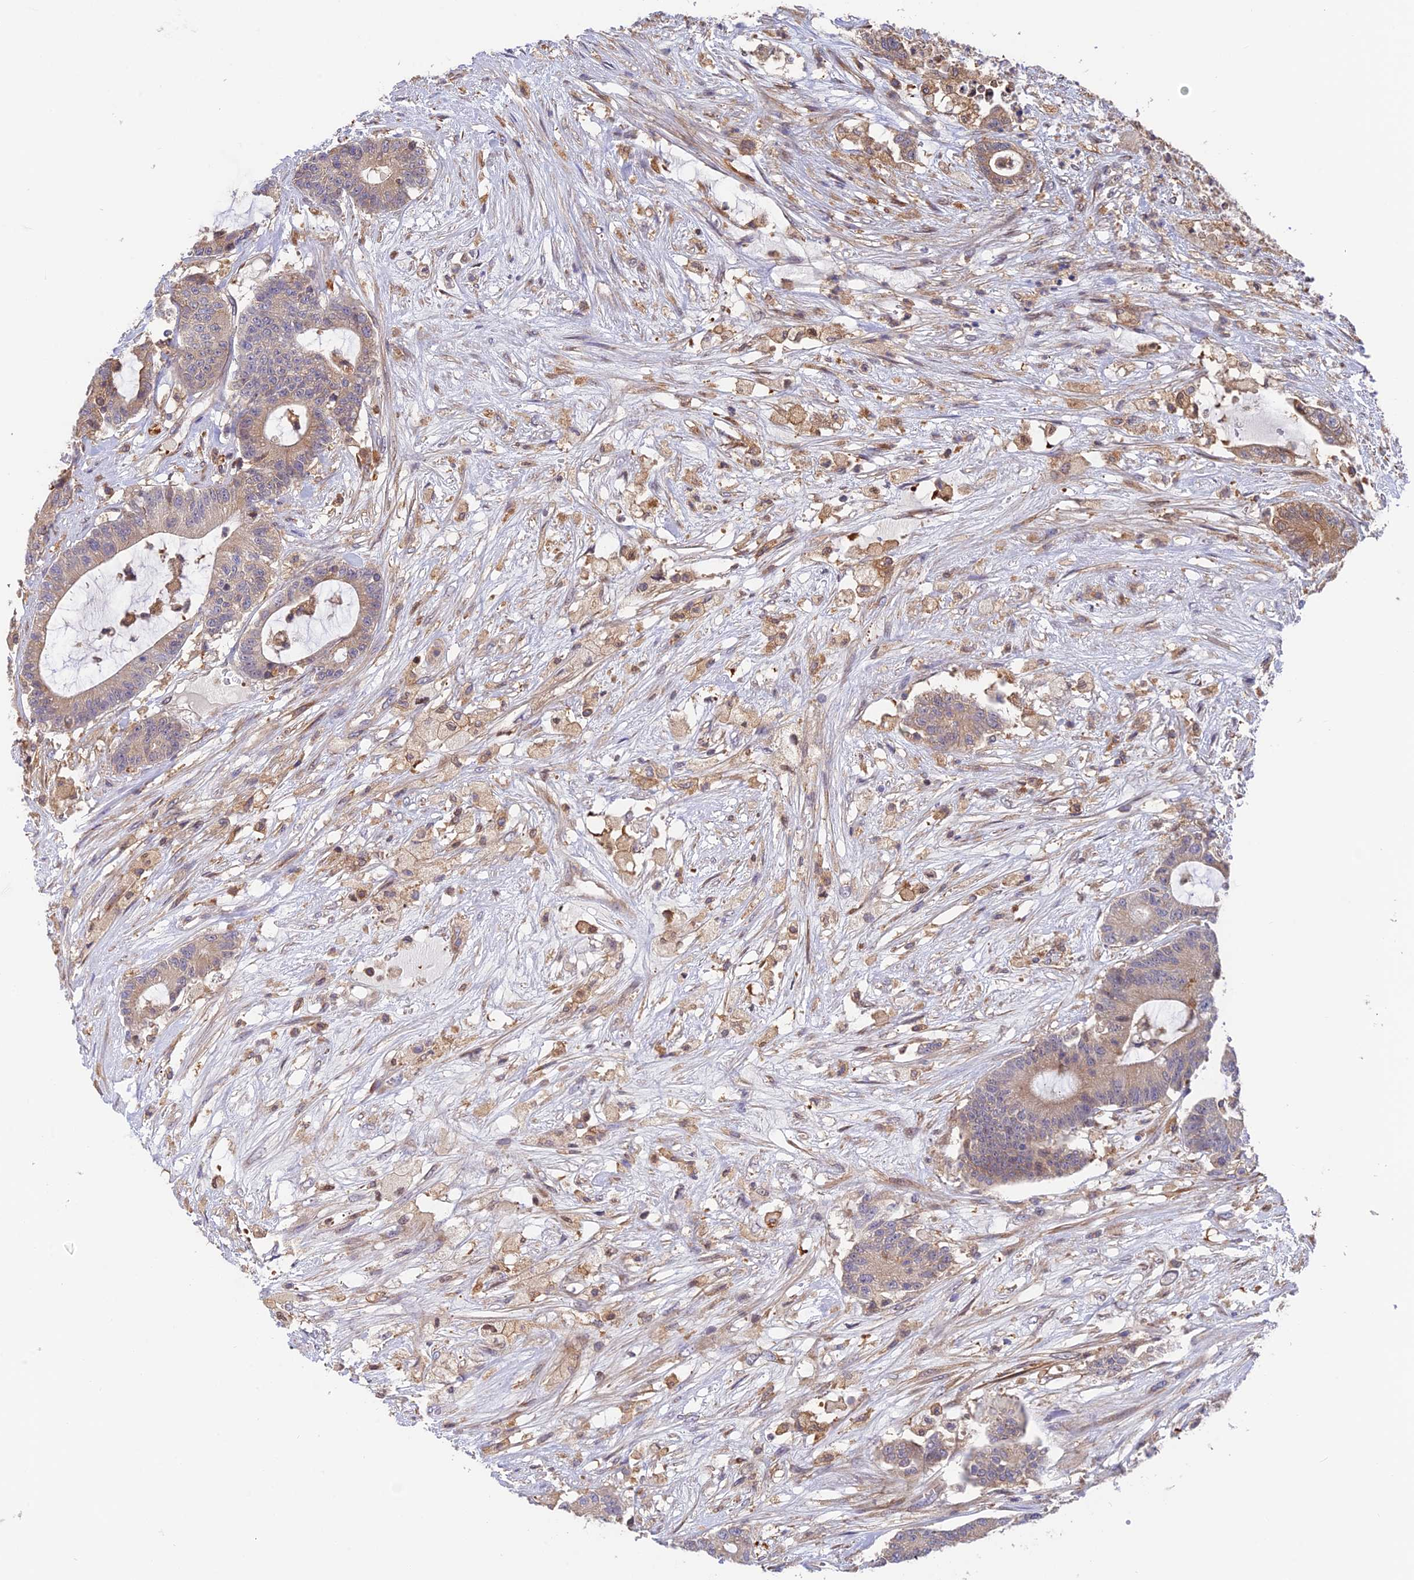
{"staining": {"intensity": "moderate", "quantity": "25%-75%", "location": "cytoplasmic/membranous"}, "tissue": "colorectal cancer", "cell_type": "Tumor cells", "image_type": "cancer", "snomed": [{"axis": "morphology", "description": "Adenocarcinoma, NOS"}, {"axis": "topography", "description": "Colon"}], "caption": "Colorectal cancer (adenocarcinoma) was stained to show a protein in brown. There is medium levels of moderate cytoplasmic/membranous staining in about 25%-75% of tumor cells.", "gene": "IPO5", "patient": {"sex": "female", "age": 84}}